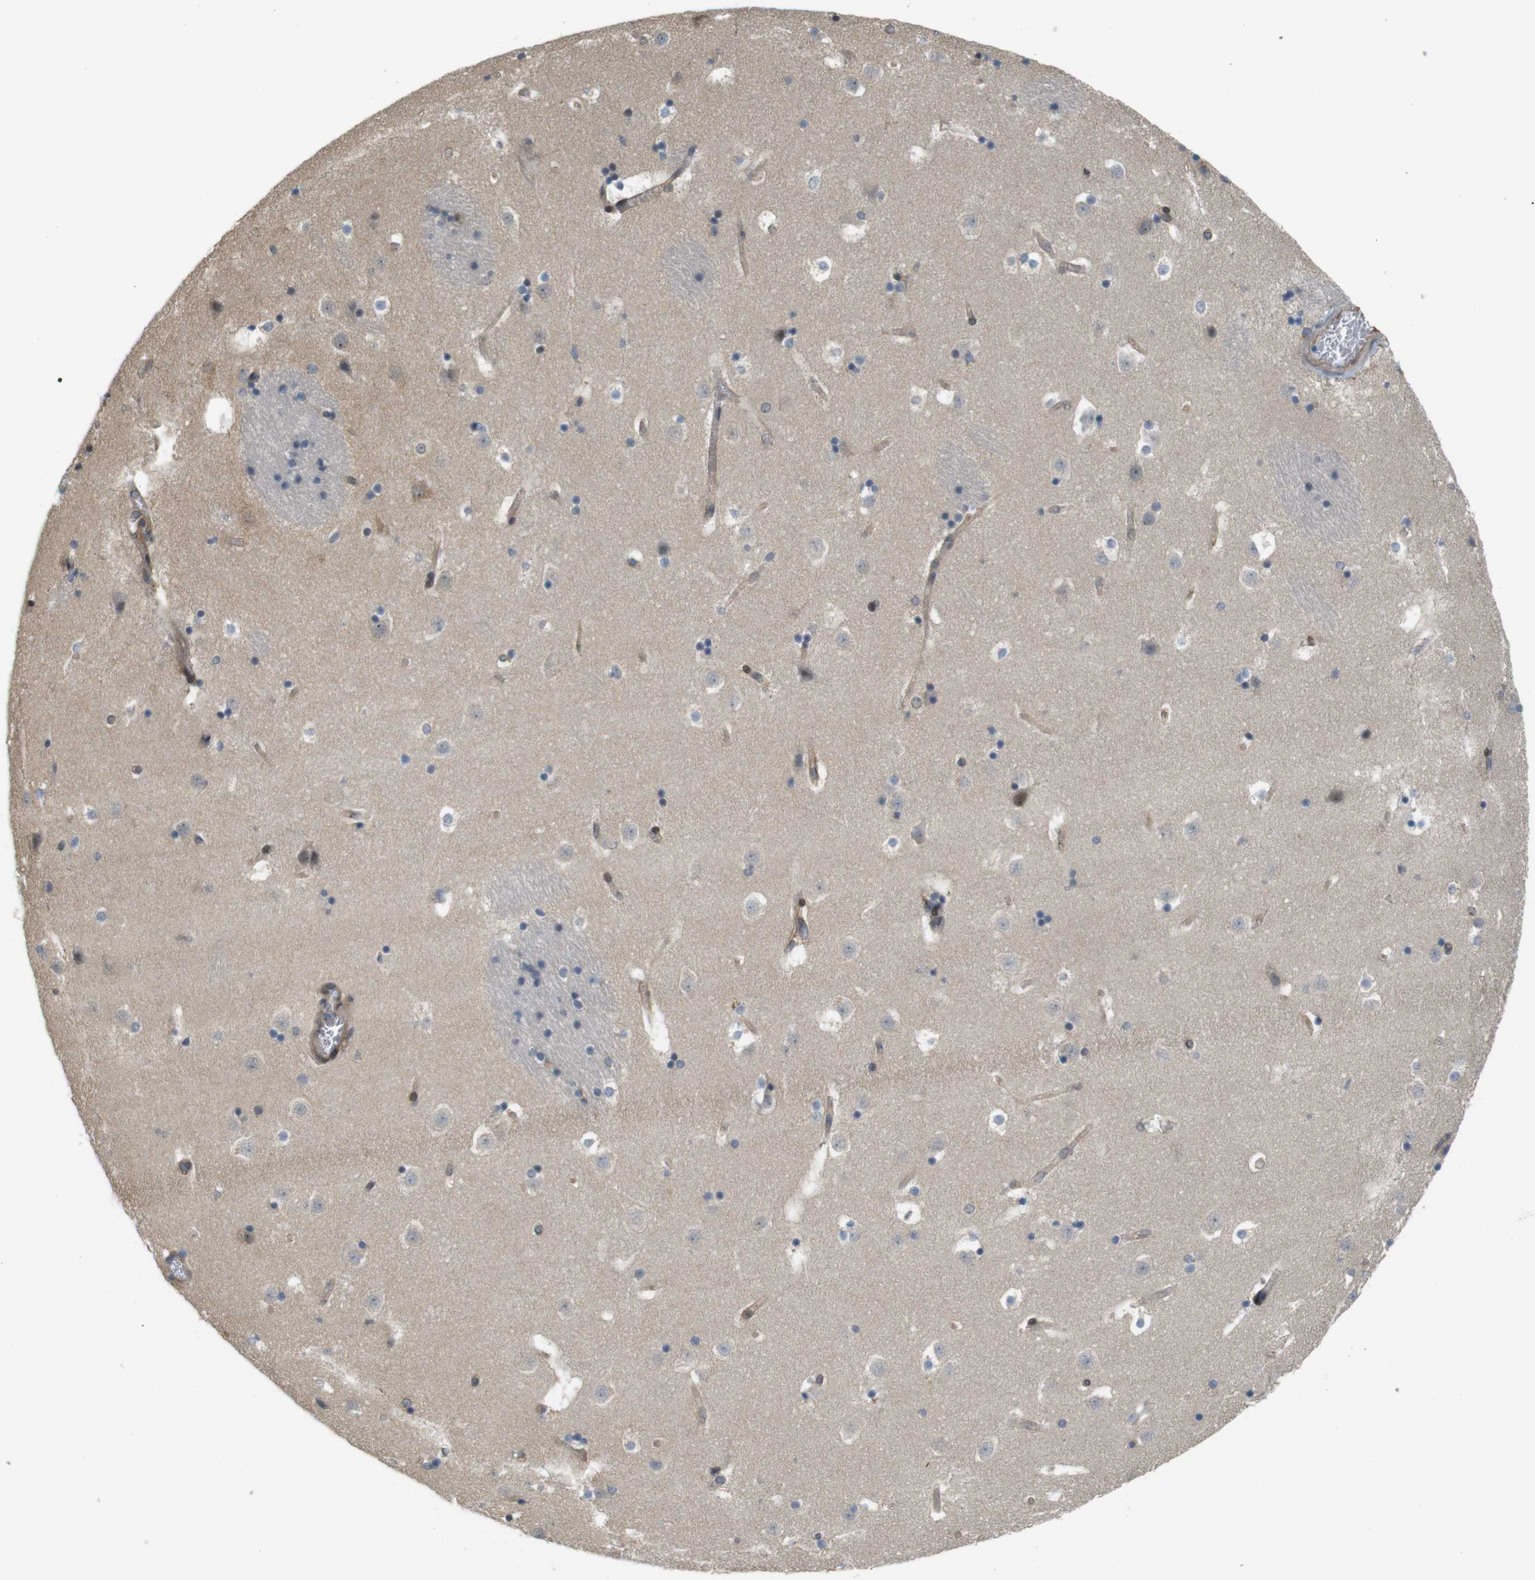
{"staining": {"intensity": "weak", "quantity": "<25%", "location": "cytoplasmic/membranous"}, "tissue": "caudate", "cell_type": "Glial cells", "image_type": "normal", "snomed": [{"axis": "morphology", "description": "Normal tissue, NOS"}, {"axis": "topography", "description": "Lateral ventricle wall"}], "caption": "Immunohistochemistry (IHC) micrograph of benign caudate stained for a protein (brown), which reveals no positivity in glial cells.", "gene": "TSPAN9", "patient": {"sex": "male", "age": 45}}